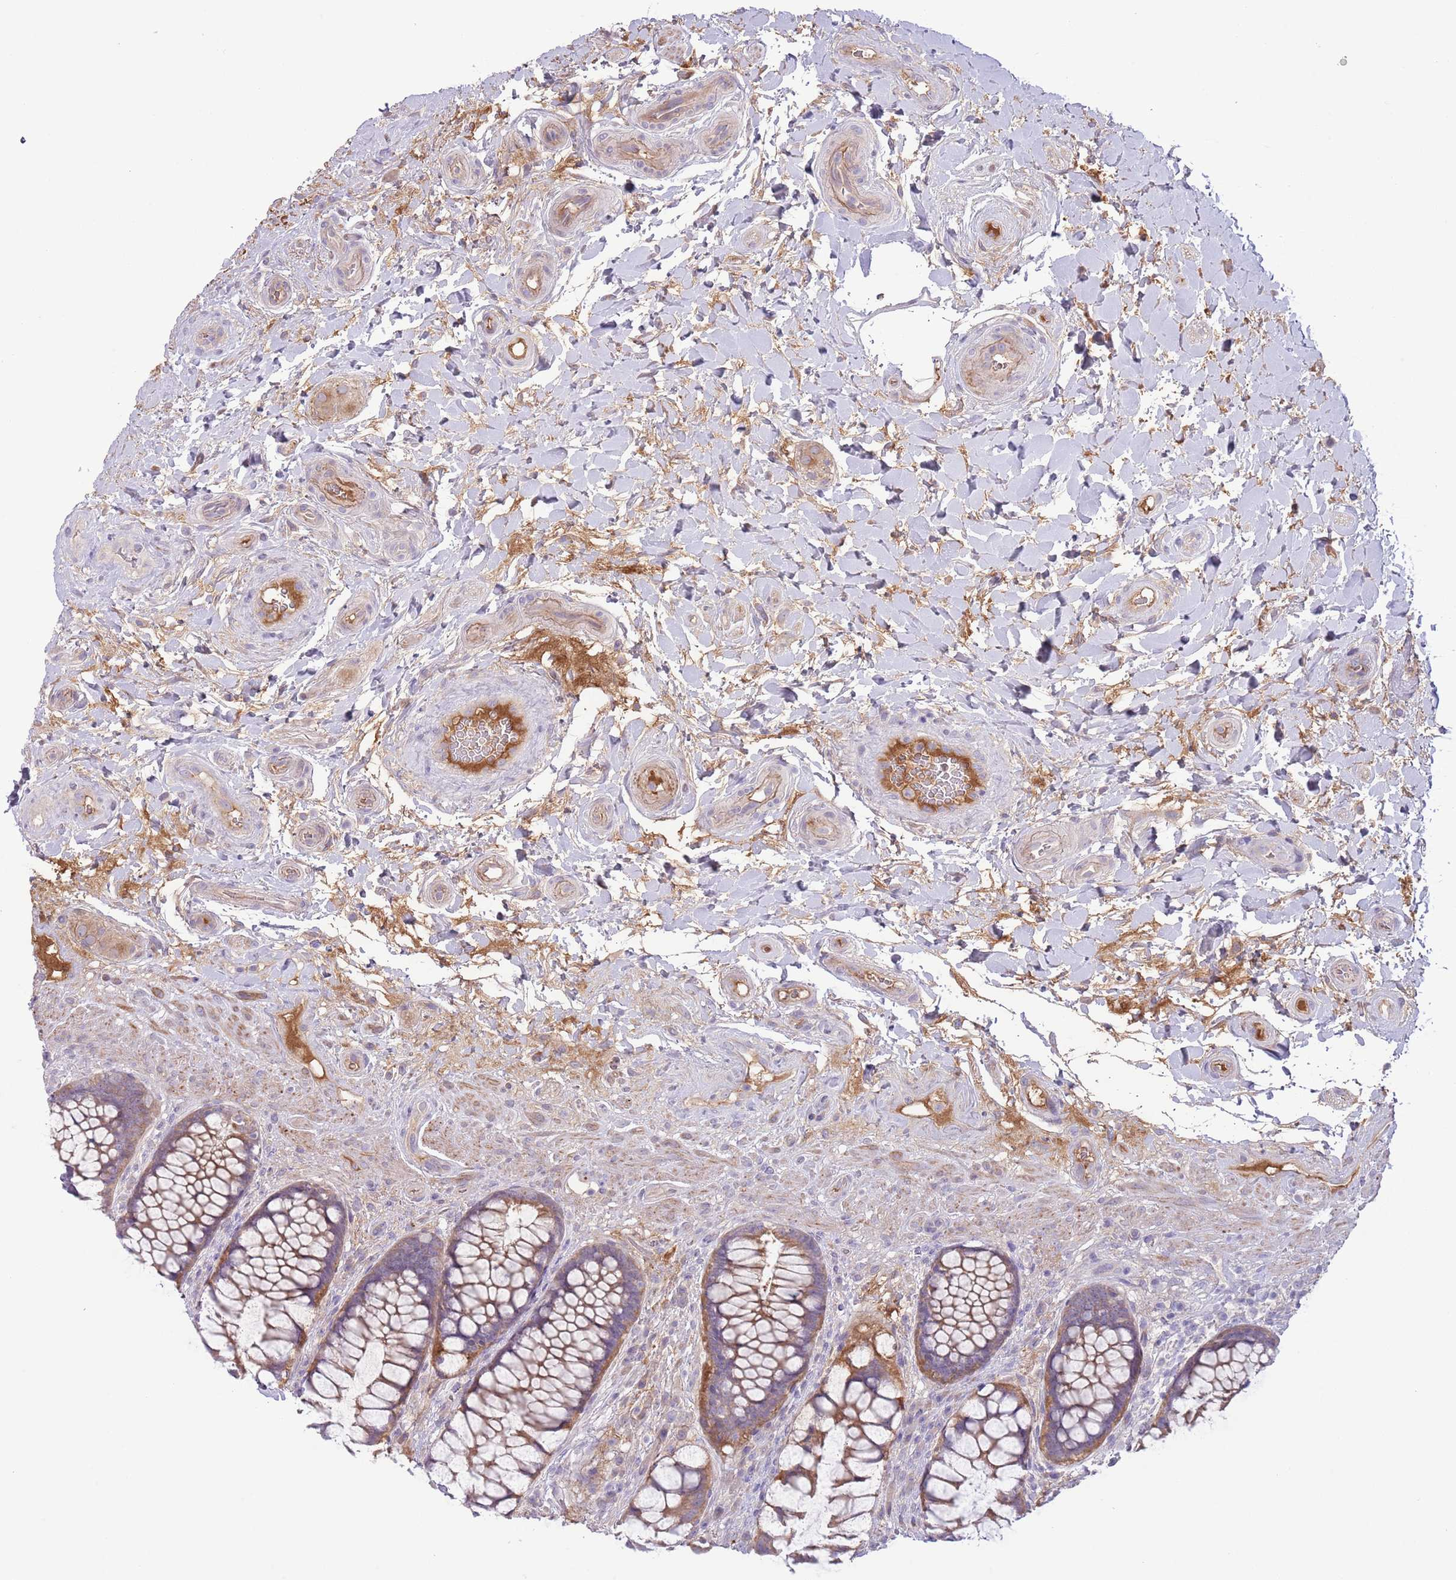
{"staining": {"intensity": "moderate", "quantity": "25%-75%", "location": "cytoplasmic/membranous"}, "tissue": "rectum", "cell_type": "Glandular cells", "image_type": "normal", "snomed": [{"axis": "morphology", "description": "Normal tissue, NOS"}, {"axis": "topography", "description": "Rectum"}], "caption": "This image displays IHC staining of normal rectum, with medium moderate cytoplasmic/membranous positivity in about 25%-75% of glandular cells.", "gene": "CFH", "patient": {"sex": "female", "age": 58}}